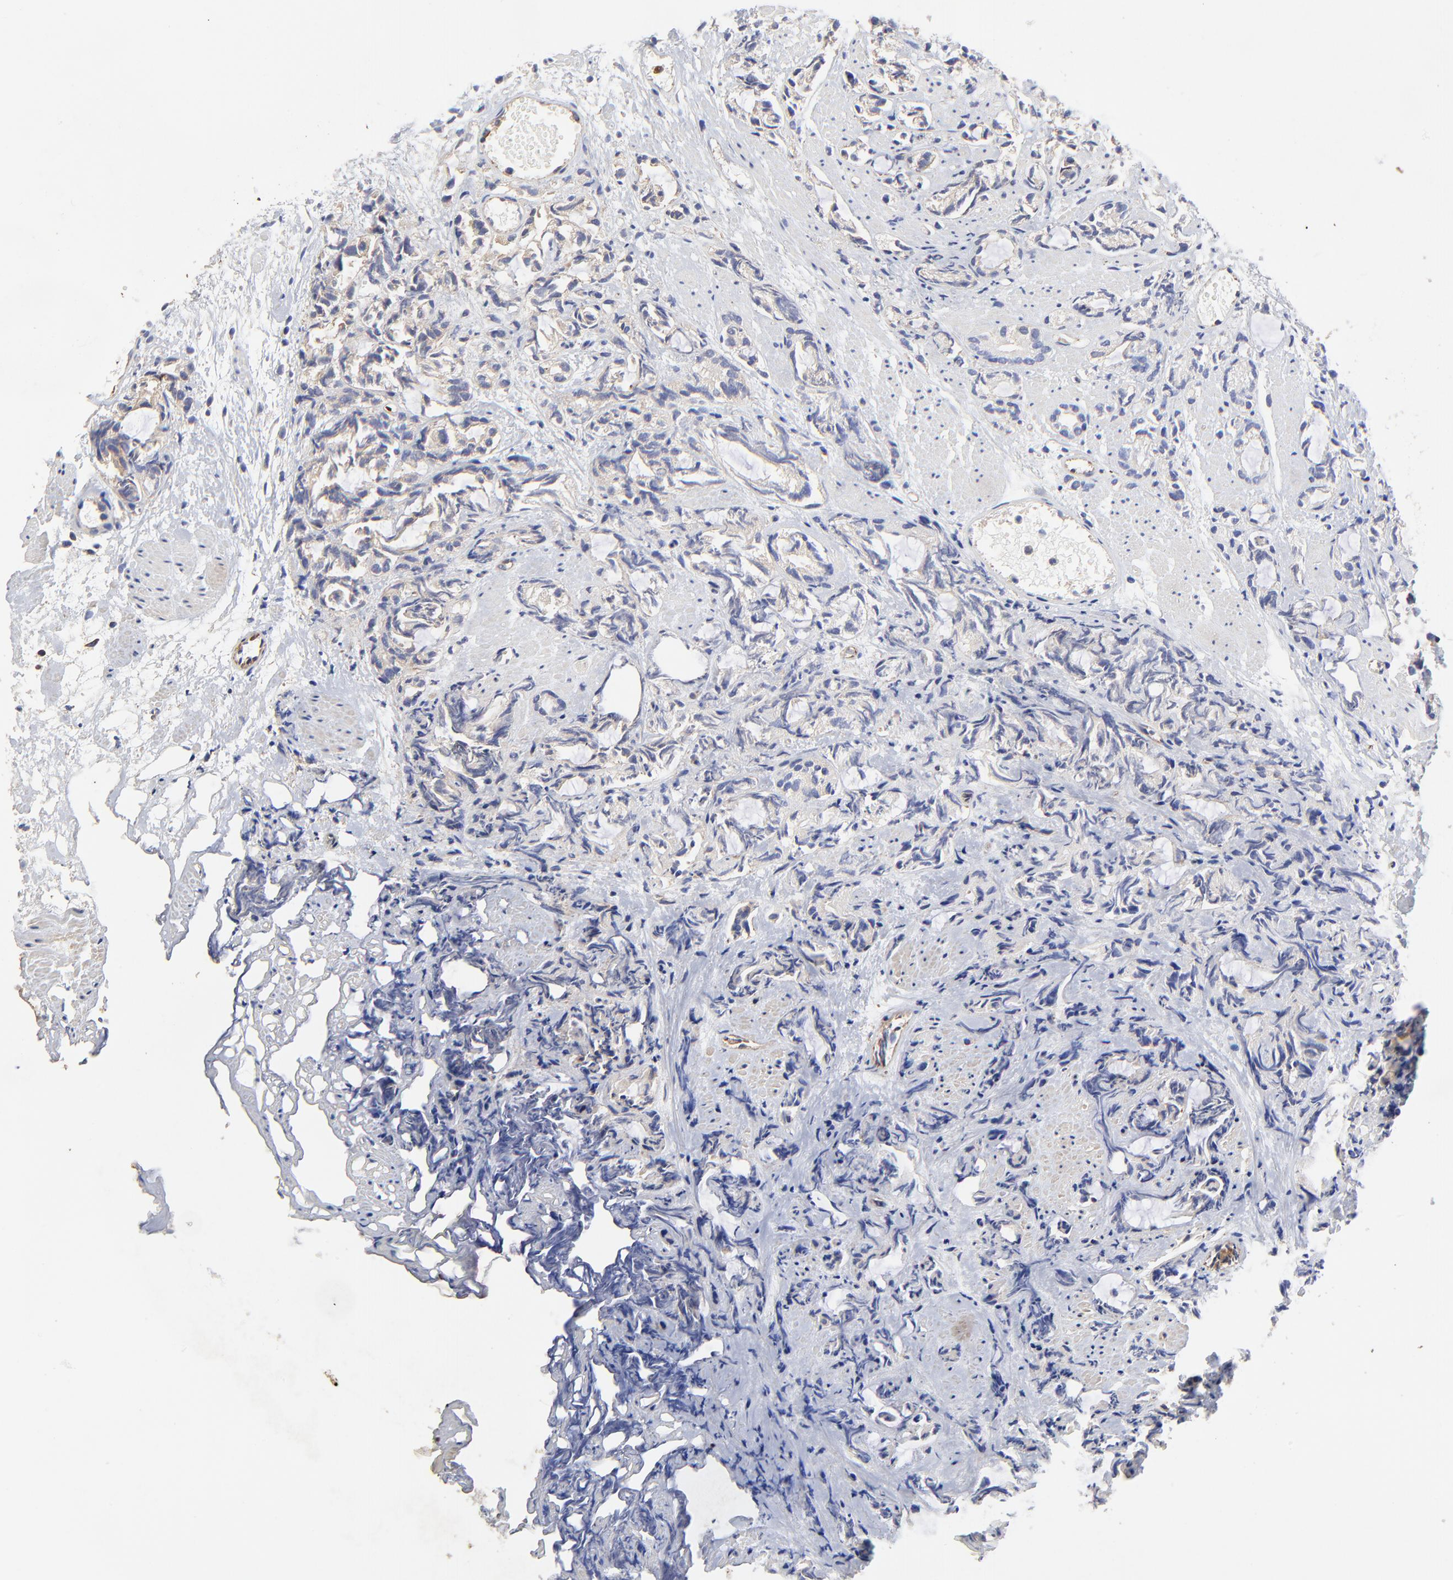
{"staining": {"intensity": "negative", "quantity": "none", "location": "none"}, "tissue": "prostate cancer", "cell_type": "Tumor cells", "image_type": "cancer", "snomed": [{"axis": "morphology", "description": "Adenocarcinoma, High grade"}, {"axis": "topography", "description": "Prostate"}], "caption": "IHC photomicrograph of neoplastic tissue: prostate cancer (high-grade adenocarcinoma) stained with DAB exhibits no significant protein expression in tumor cells. (IHC, brightfield microscopy, high magnification).", "gene": "SULF2", "patient": {"sex": "male", "age": 85}}